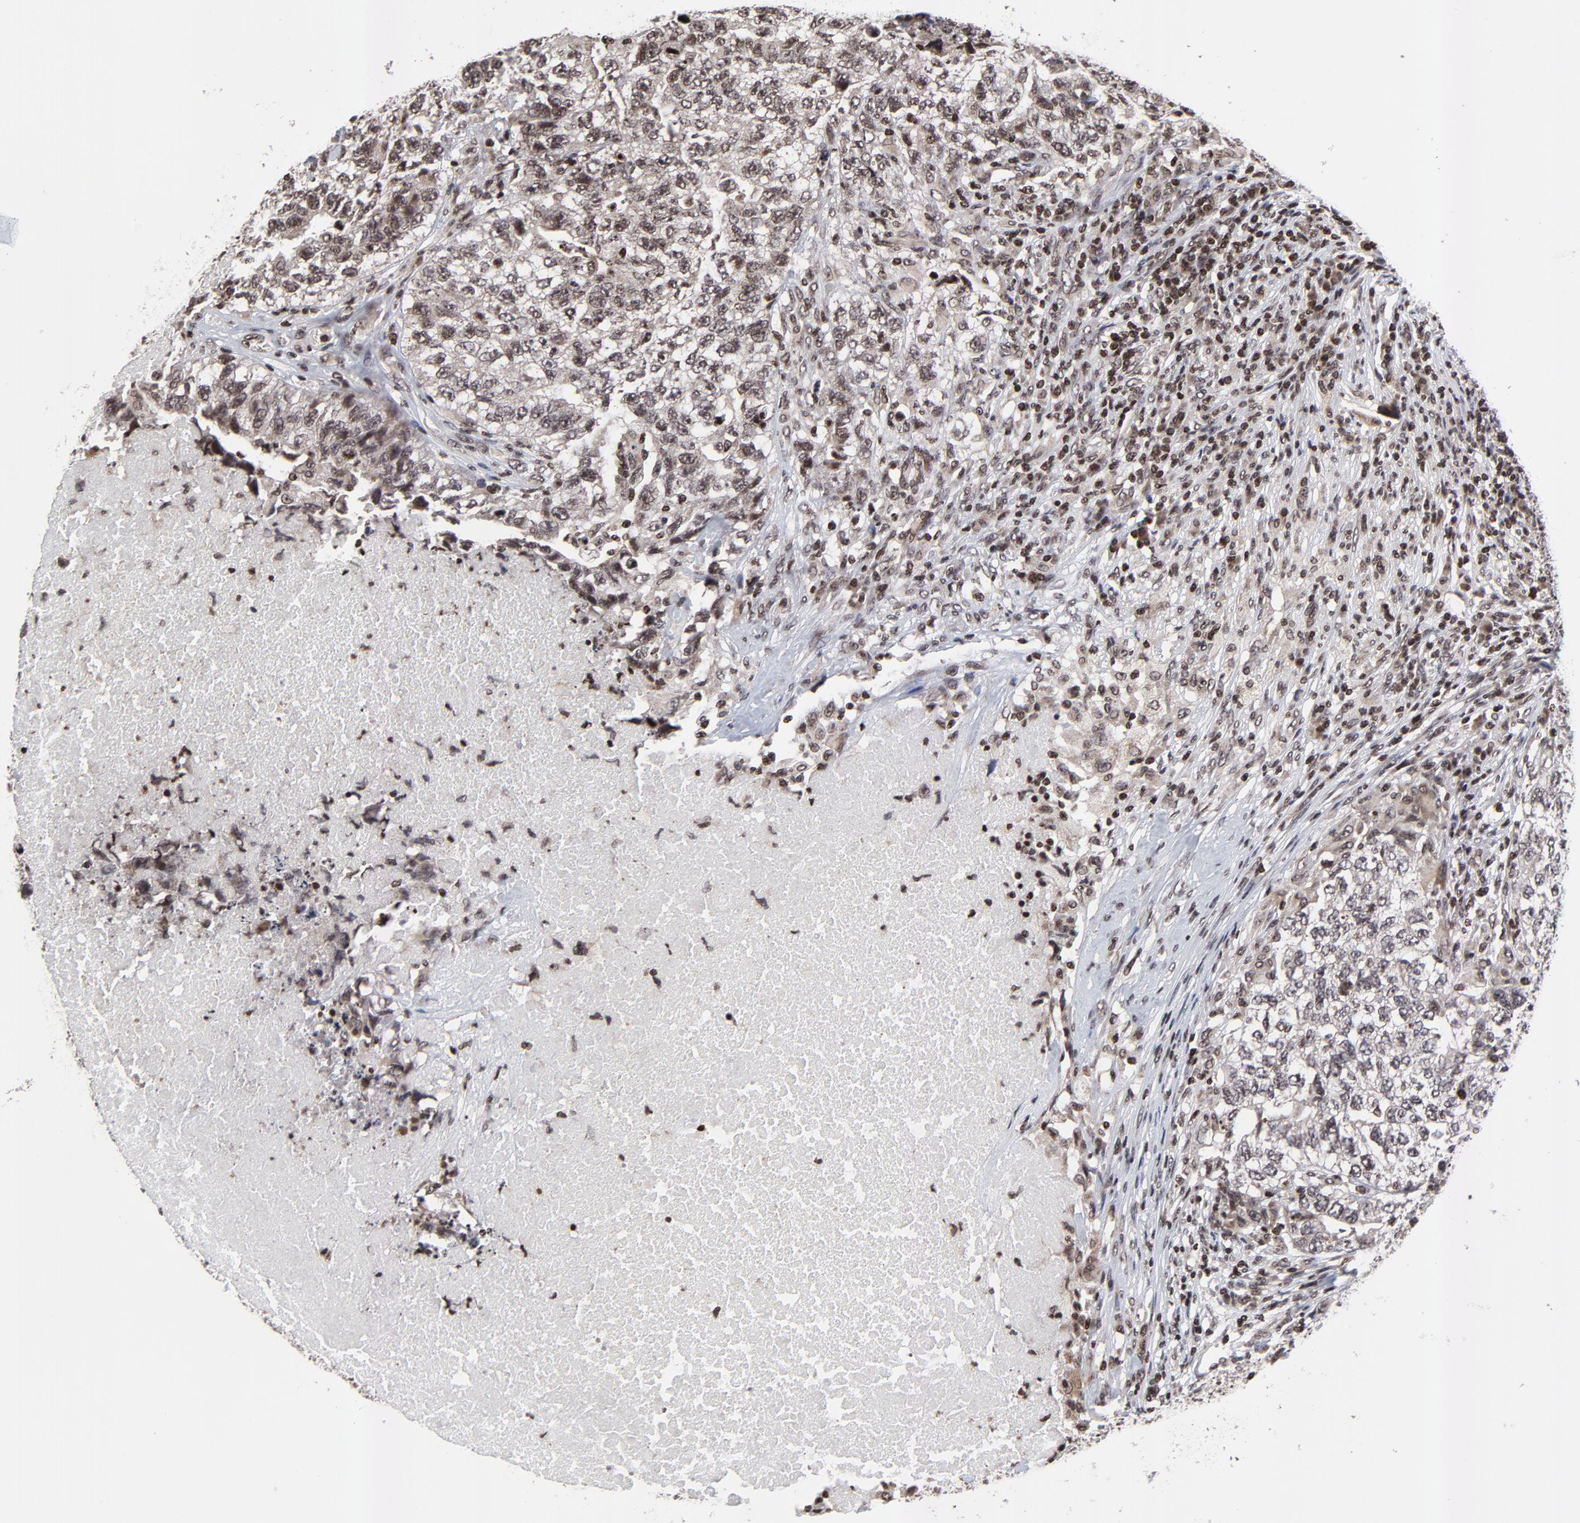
{"staining": {"intensity": "moderate", "quantity": ">75%", "location": "cytoplasmic/membranous,nuclear"}, "tissue": "testis cancer", "cell_type": "Tumor cells", "image_type": "cancer", "snomed": [{"axis": "morphology", "description": "Carcinoma, Embryonal, NOS"}, {"axis": "topography", "description": "Testis"}], "caption": "Human testis cancer (embryonal carcinoma) stained for a protein (brown) exhibits moderate cytoplasmic/membranous and nuclear positive positivity in approximately >75% of tumor cells.", "gene": "ZNF777", "patient": {"sex": "male", "age": 21}}